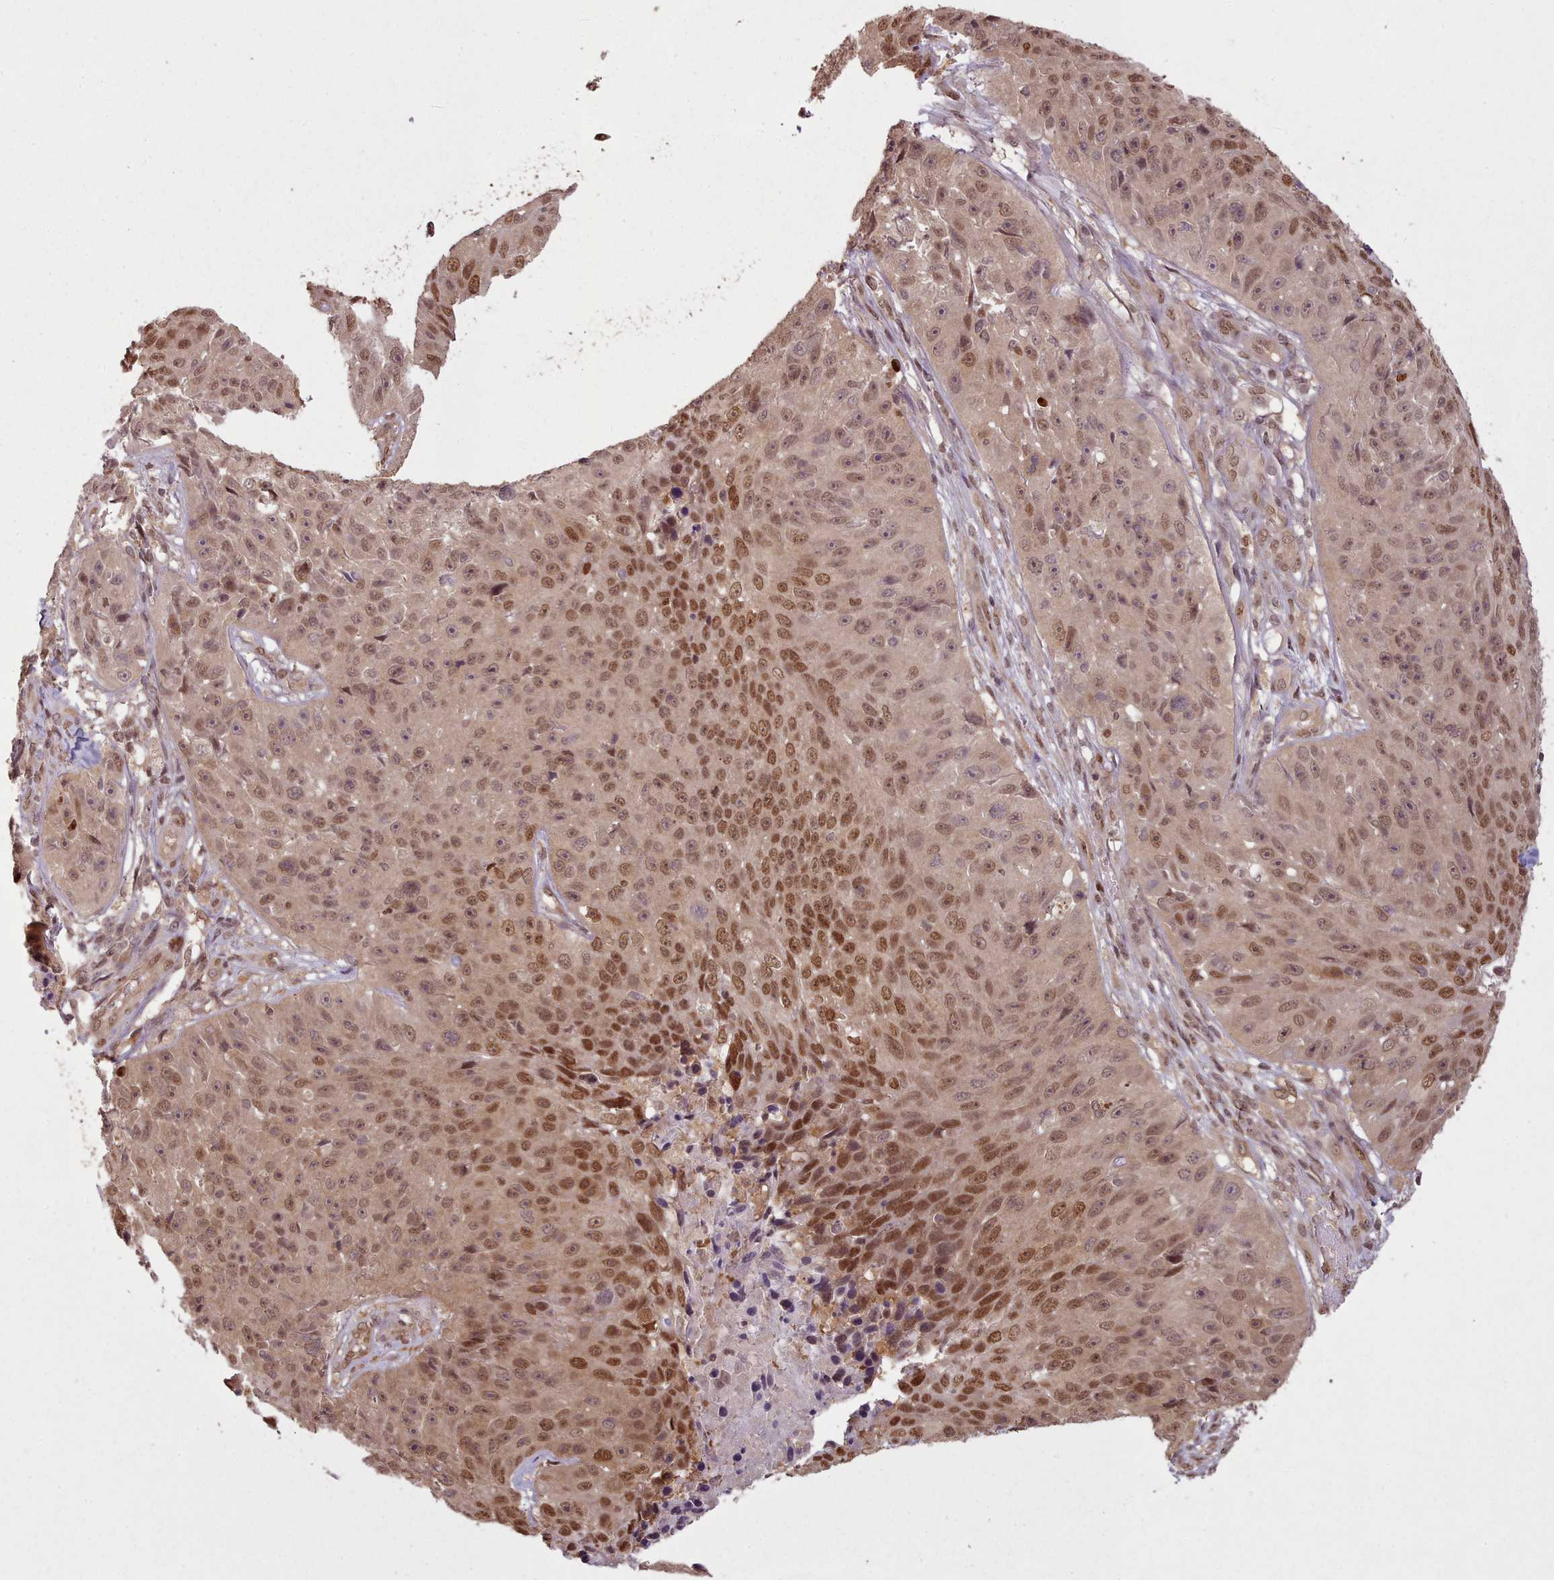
{"staining": {"intensity": "moderate", "quantity": ">75%", "location": "nuclear"}, "tissue": "skin cancer", "cell_type": "Tumor cells", "image_type": "cancer", "snomed": [{"axis": "morphology", "description": "Squamous cell carcinoma, NOS"}, {"axis": "topography", "description": "Skin"}], "caption": "Immunohistochemical staining of squamous cell carcinoma (skin) displays medium levels of moderate nuclear protein positivity in about >75% of tumor cells.", "gene": "RPS27A", "patient": {"sex": "female", "age": 87}}